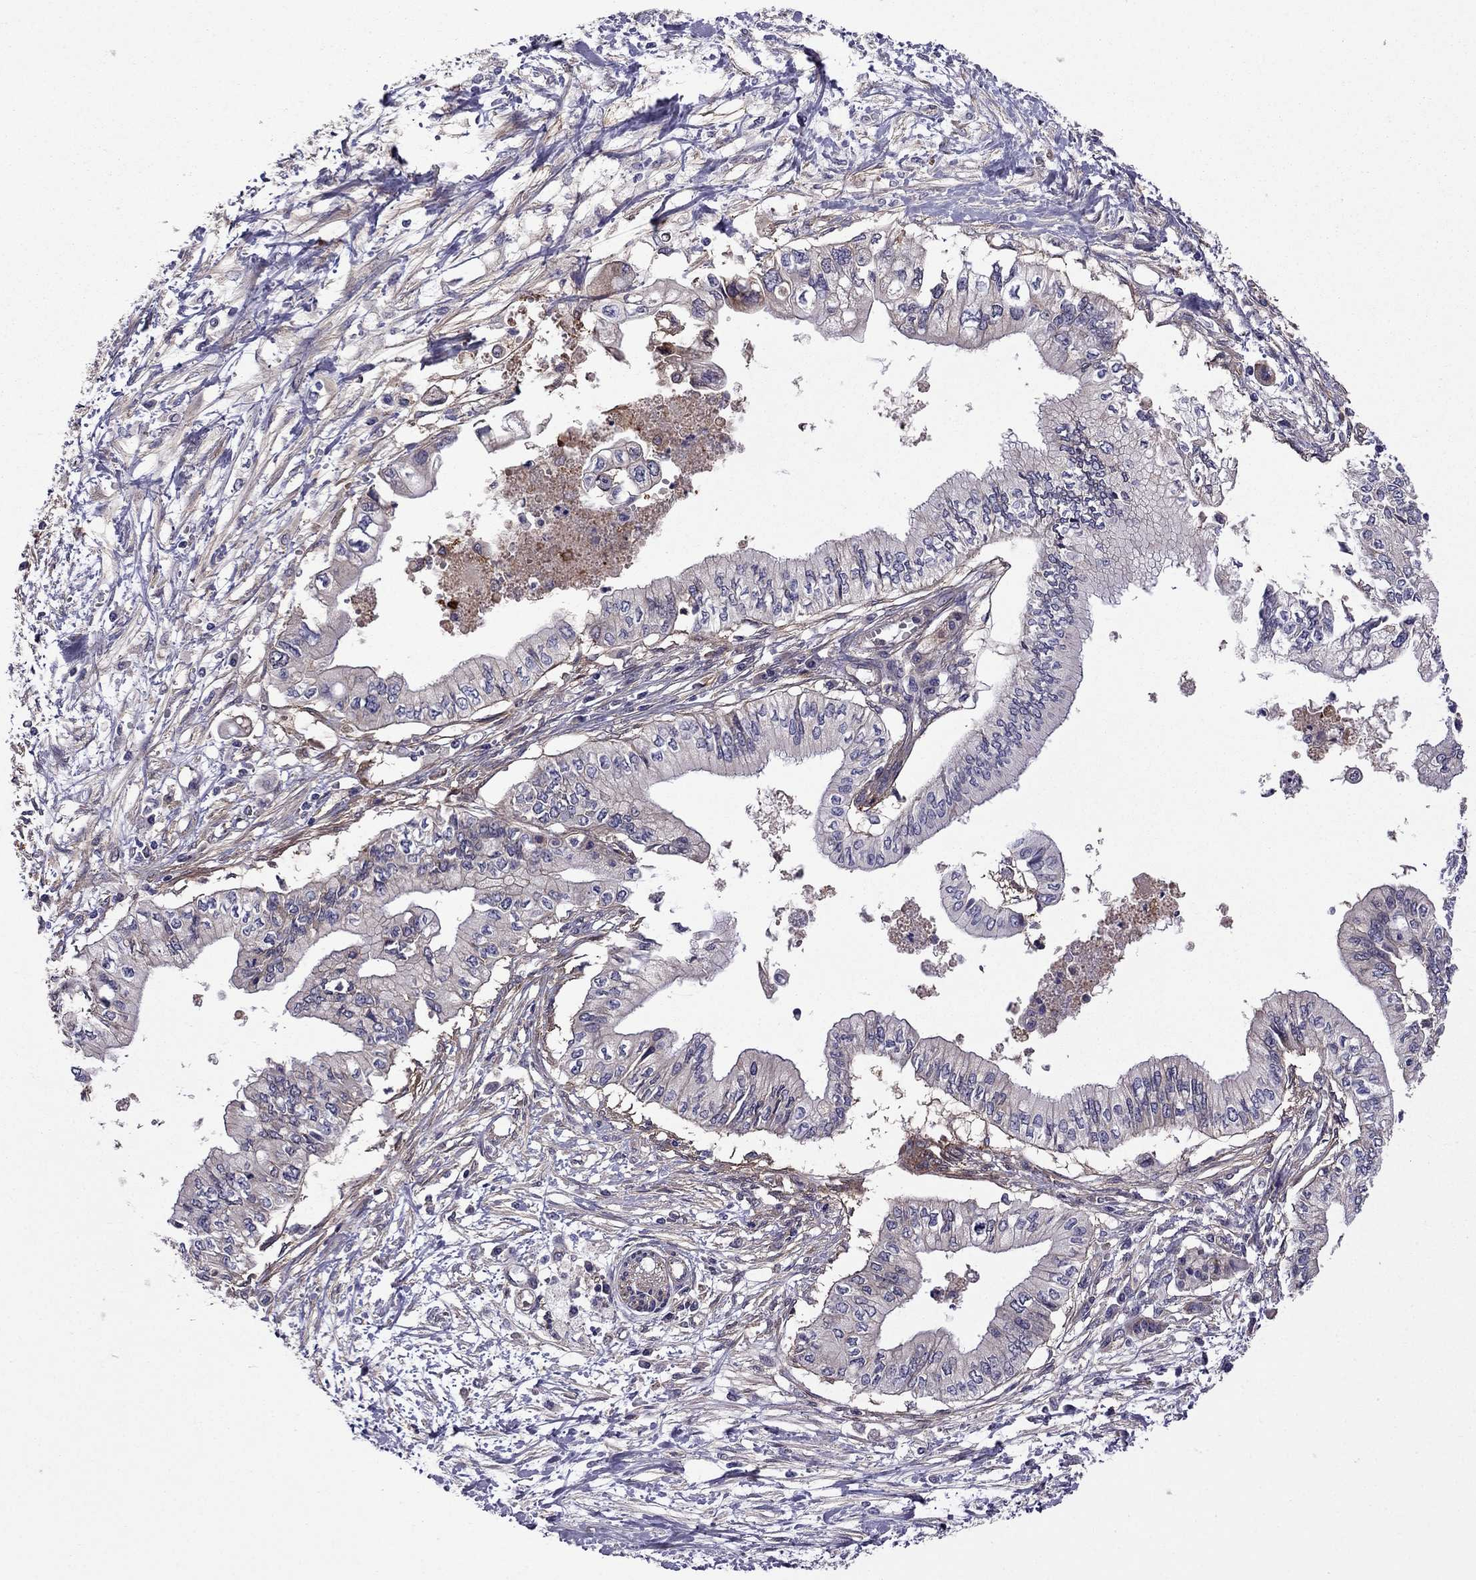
{"staining": {"intensity": "weak", "quantity": "<25%", "location": "cytoplasmic/membranous"}, "tissue": "pancreatic cancer", "cell_type": "Tumor cells", "image_type": "cancer", "snomed": [{"axis": "morphology", "description": "Adenocarcinoma, NOS"}, {"axis": "topography", "description": "Pancreas"}], "caption": "Image shows no protein expression in tumor cells of adenocarcinoma (pancreatic) tissue. The staining was performed using DAB to visualize the protein expression in brown, while the nuclei were stained in blue with hematoxylin (Magnification: 20x).", "gene": "ITGB1", "patient": {"sex": "female", "age": 61}}